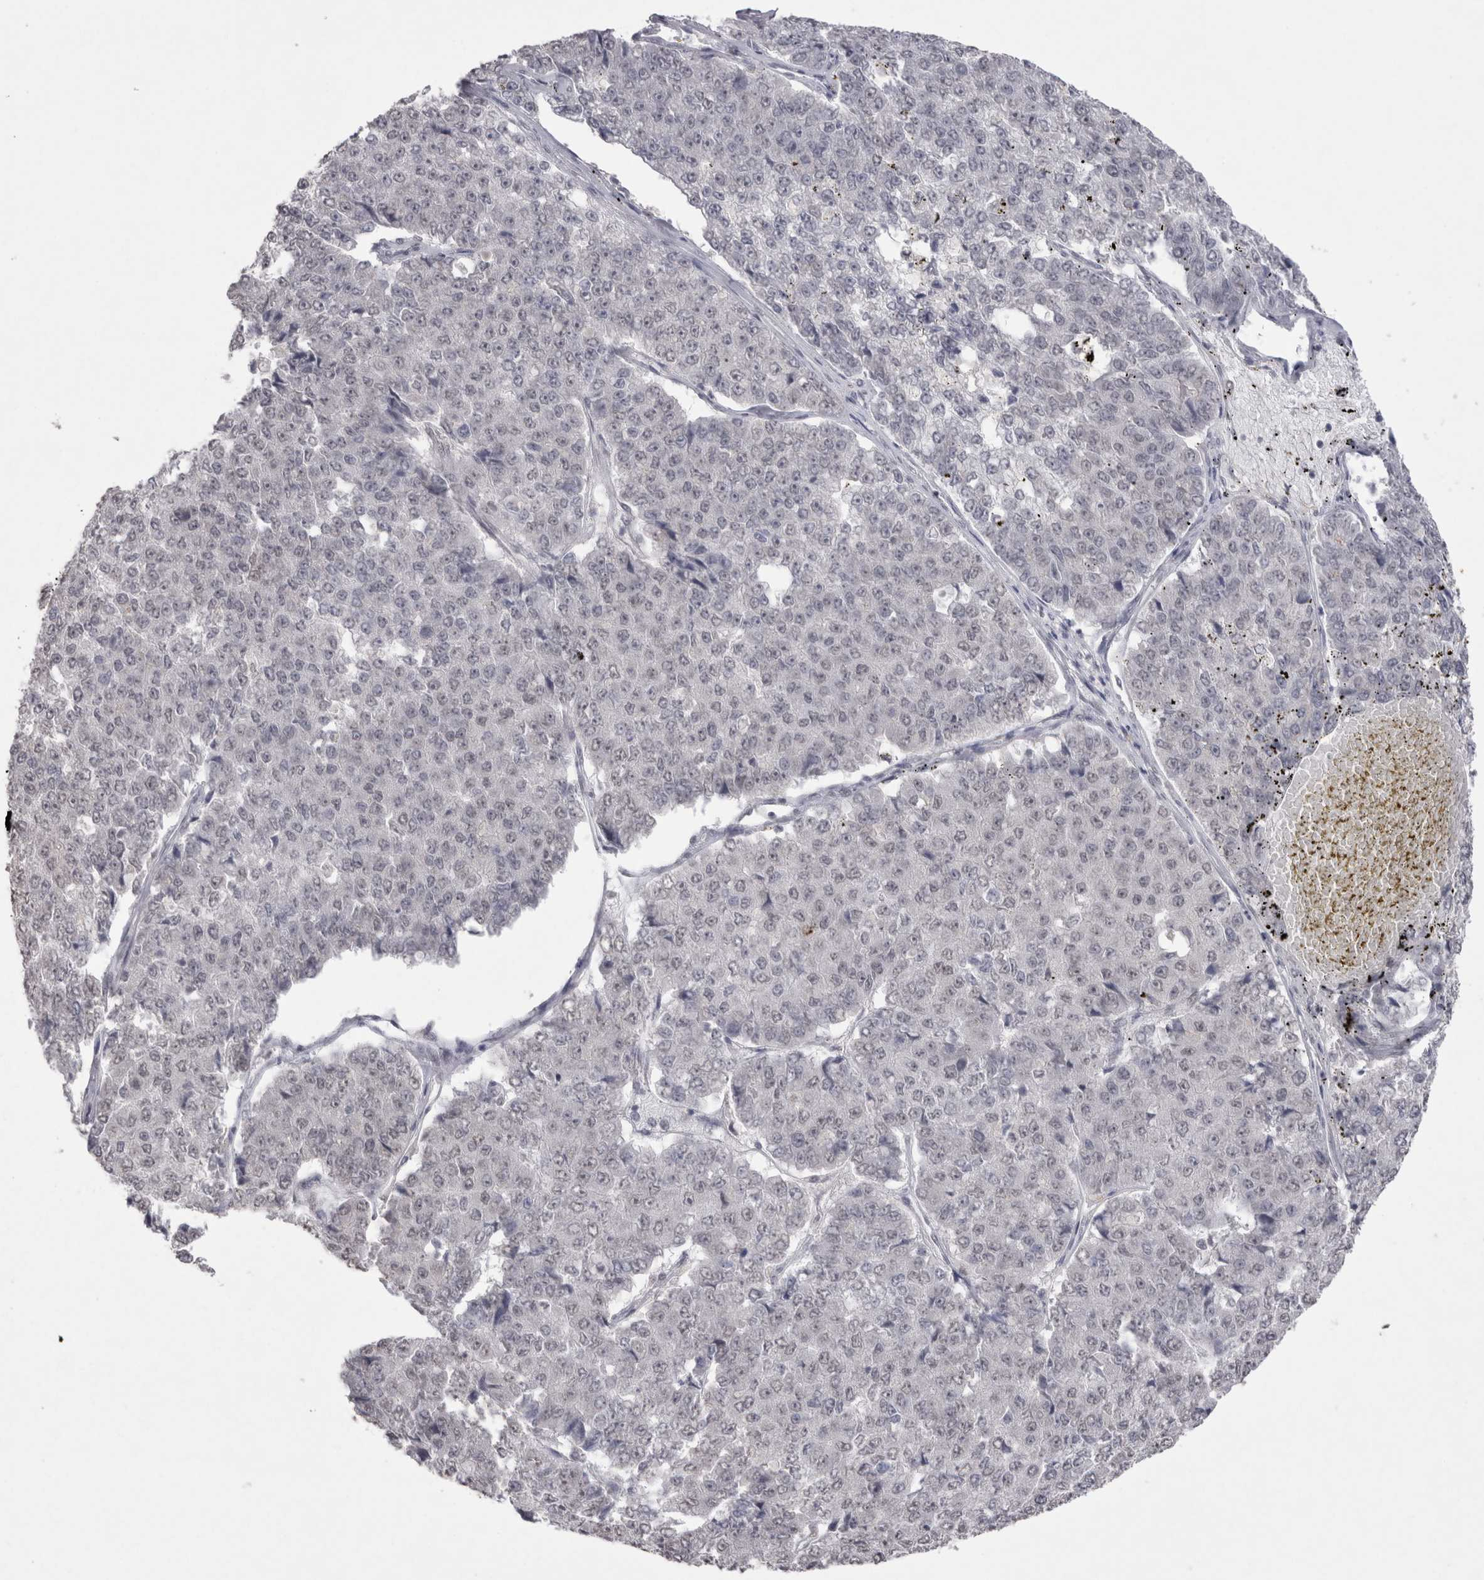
{"staining": {"intensity": "weak", "quantity": "<25%", "location": "nuclear"}, "tissue": "pancreatic cancer", "cell_type": "Tumor cells", "image_type": "cancer", "snomed": [{"axis": "morphology", "description": "Adenocarcinoma, NOS"}, {"axis": "topography", "description": "Pancreas"}], "caption": "Pancreatic cancer (adenocarcinoma) stained for a protein using immunohistochemistry displays no positivity tumor cells.", "gene": "DDX4", "patient": {"sex": "male", "age": 50}}